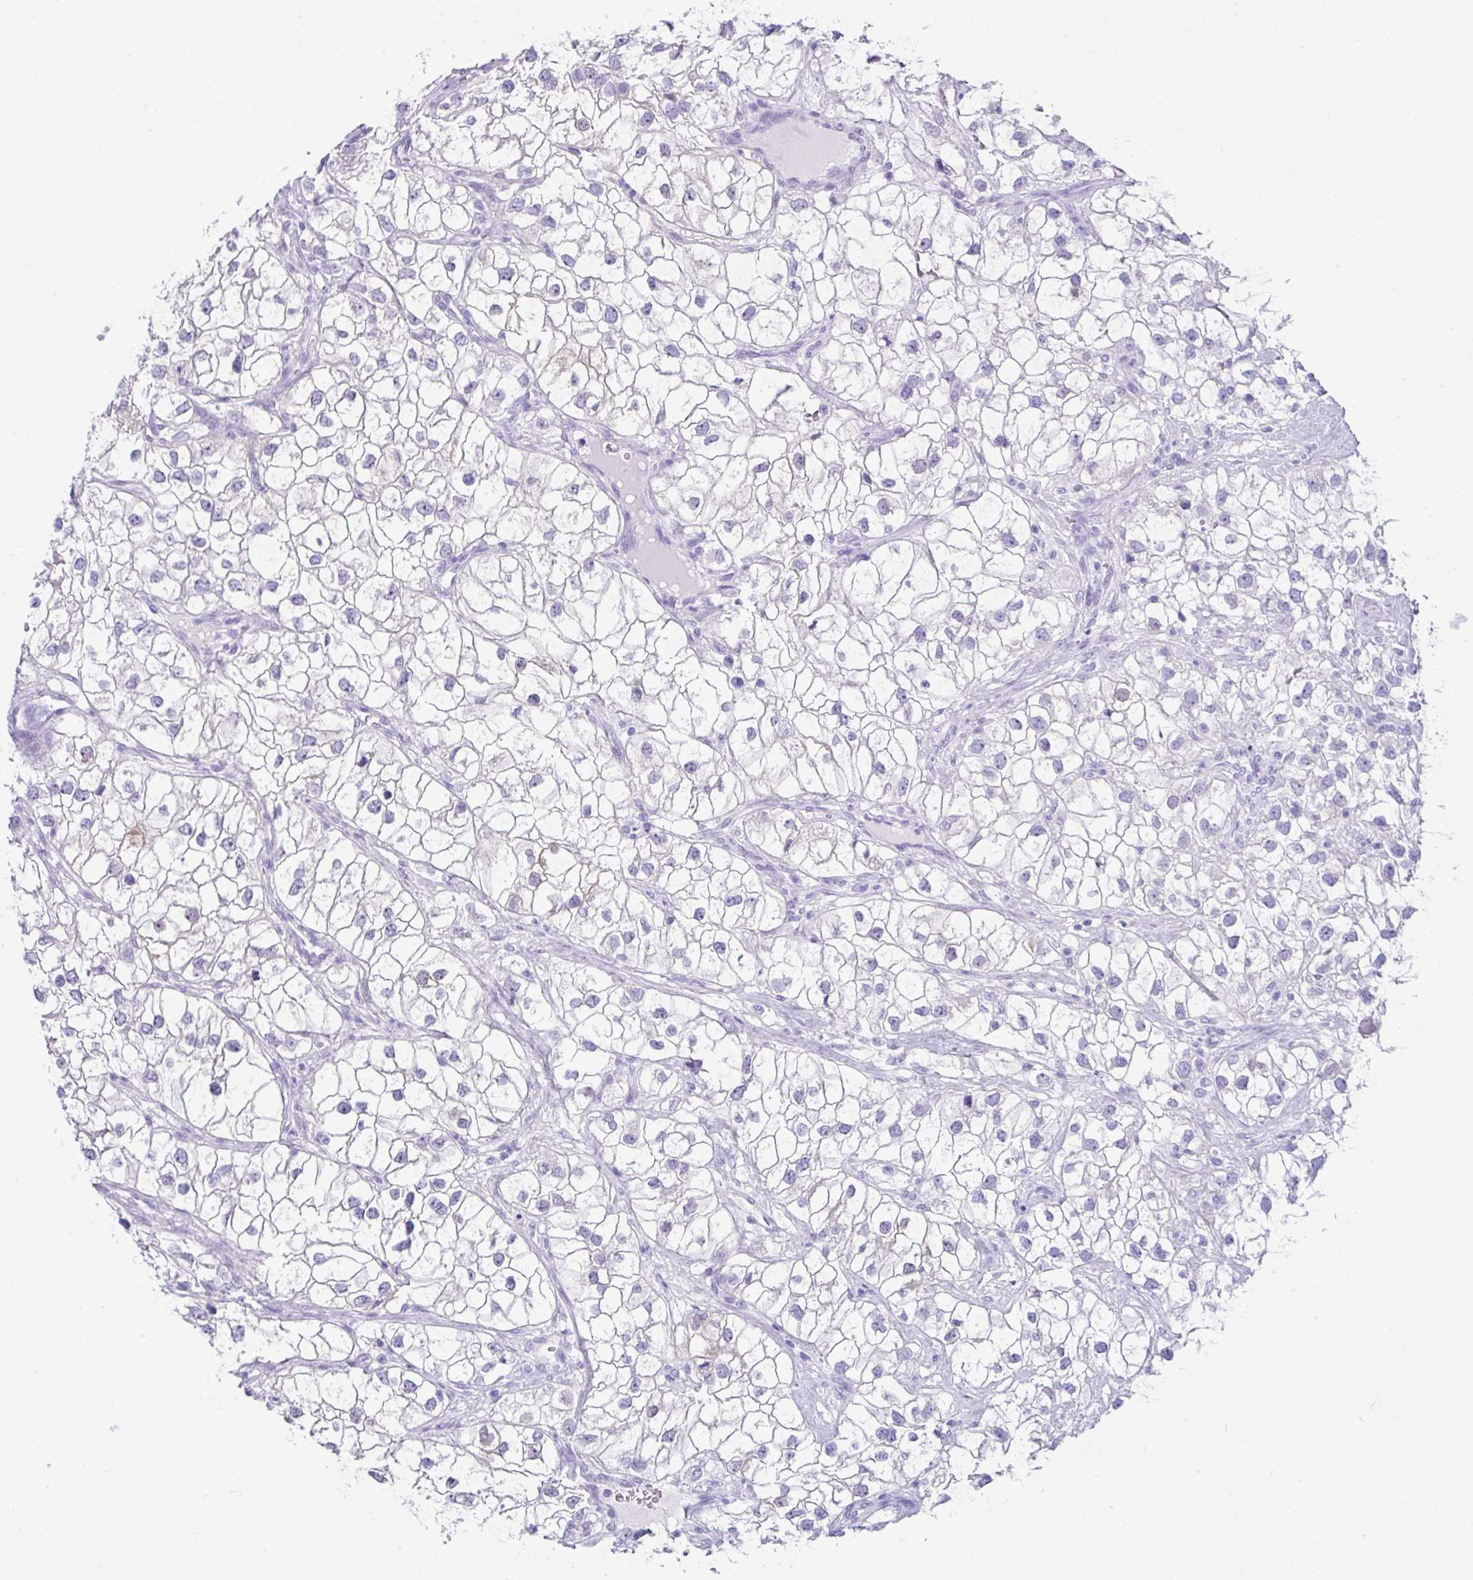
{"staining": {"intensity": "negative", "quantity": "none", "location": "none"}, "tissue": "renal cancer", "cell_type": "Tumor cells", "image_type": "cancer", "snomed": [{"axis": "morphology", "description": "Adenocarcinoma, NOS"}, {"axis": "topography", "description": "Kidney"}], "caption": "IHC photomicrograph of neoplastic tissue: human renal adenocarcinoma stained with DAB (3,3'-diaminobenzidine) demonstrates no significant protein staining in tumor cells.", "gene": "LGALS4", "patient": {"sex": "male", "age": 59}}